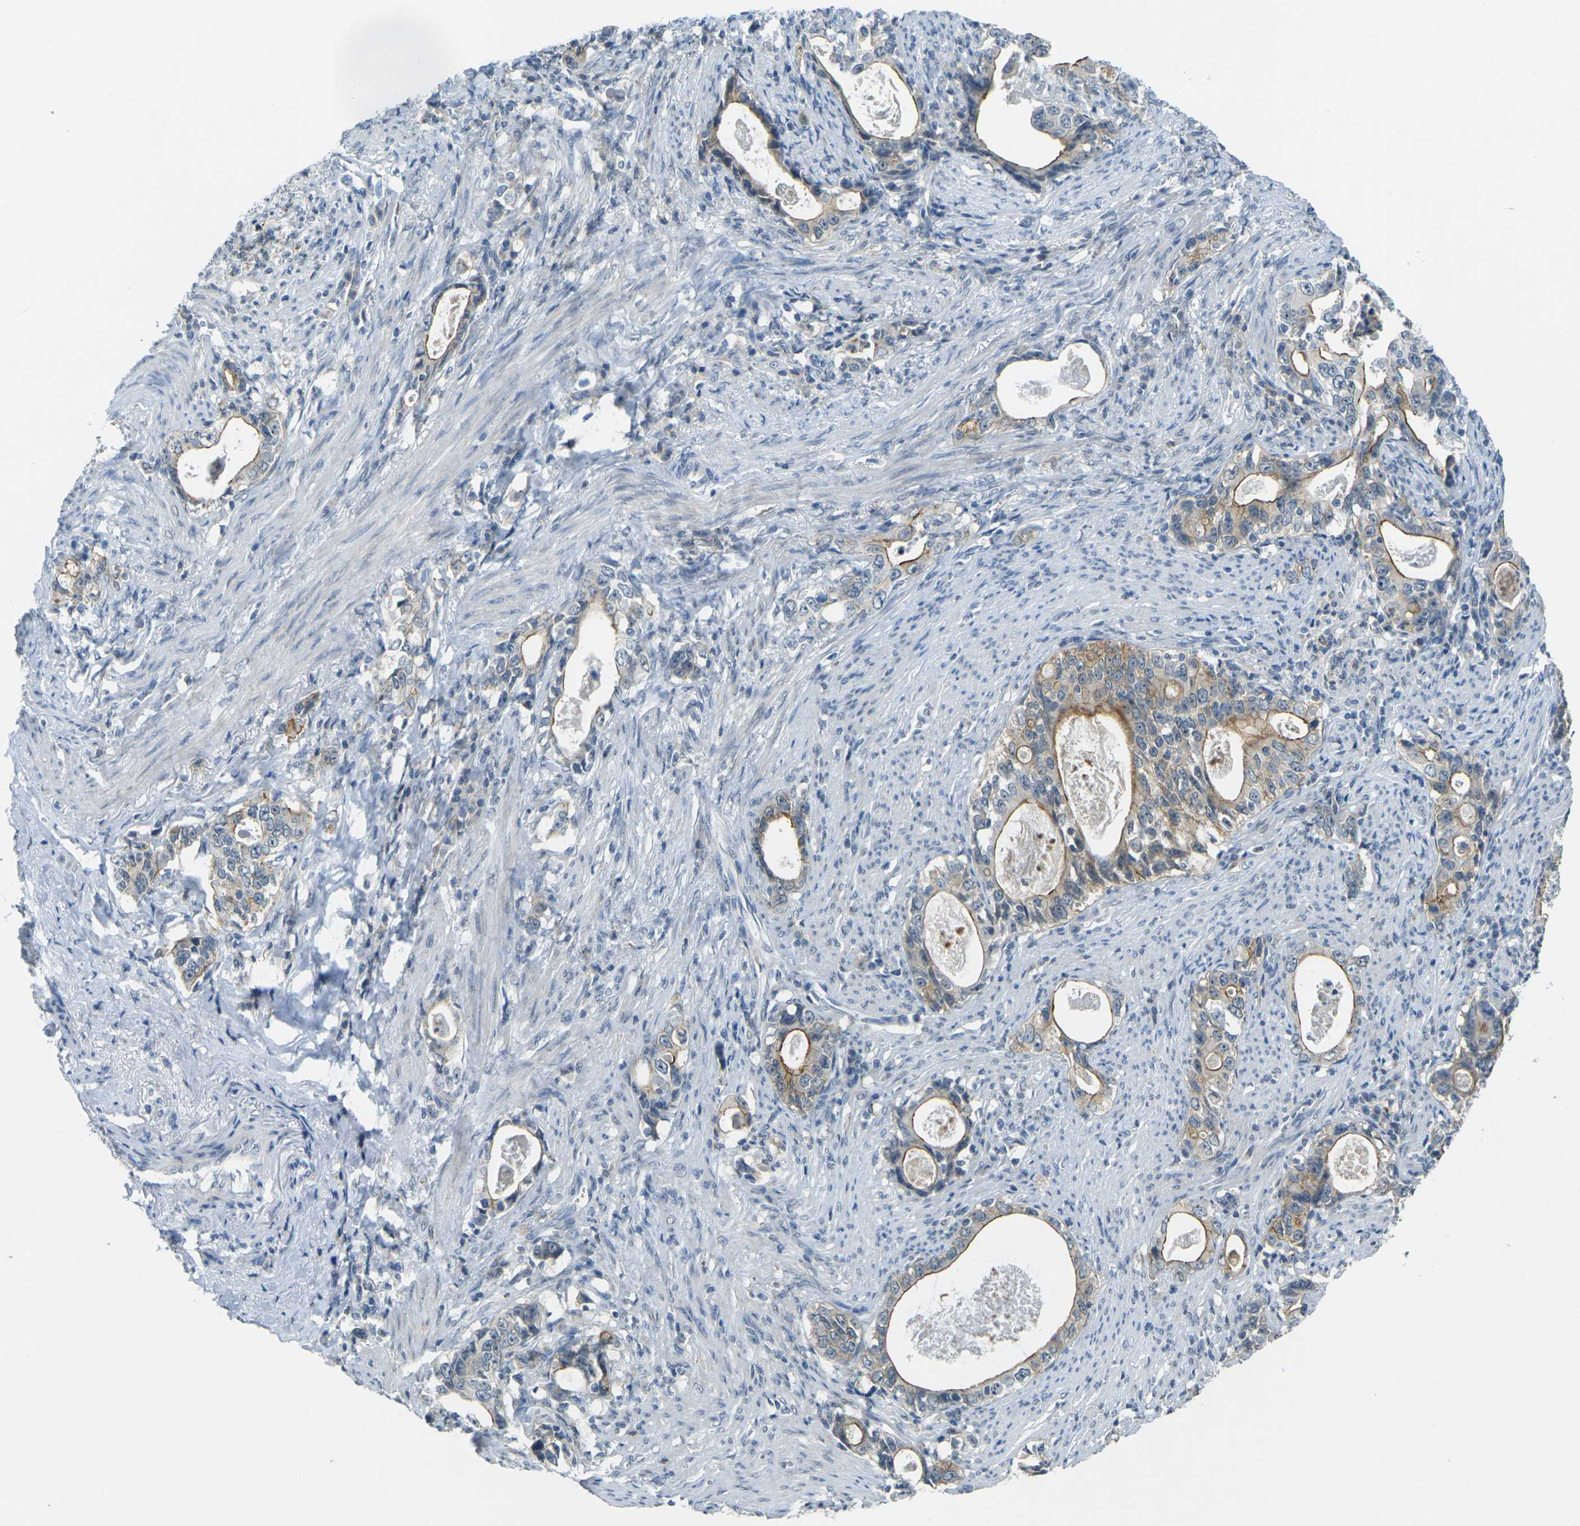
{"staining": {"intensity": "moderate", "quantity": "25%-75%", "location": "cytoplasmic/membranous"}, "tissue": "stomach cancer", "cell_type": "Tumor cells", "image_type": "cancer", "snomed": [{"axis": "morphology", "description": "Adenocarcinoma, NOS"}, {"axis": "topography", "description": "Stomach, lower"}], "caption": "Approximately 25%-75% of tumor cells in human stomach adenocarcinoma exhibit moderate cytoplasmic/membranous protein expression as visualized by brown immunohistochemical staining.", "gene": "SPTBN2", "patient": {"sex": "female", "age": 72}}